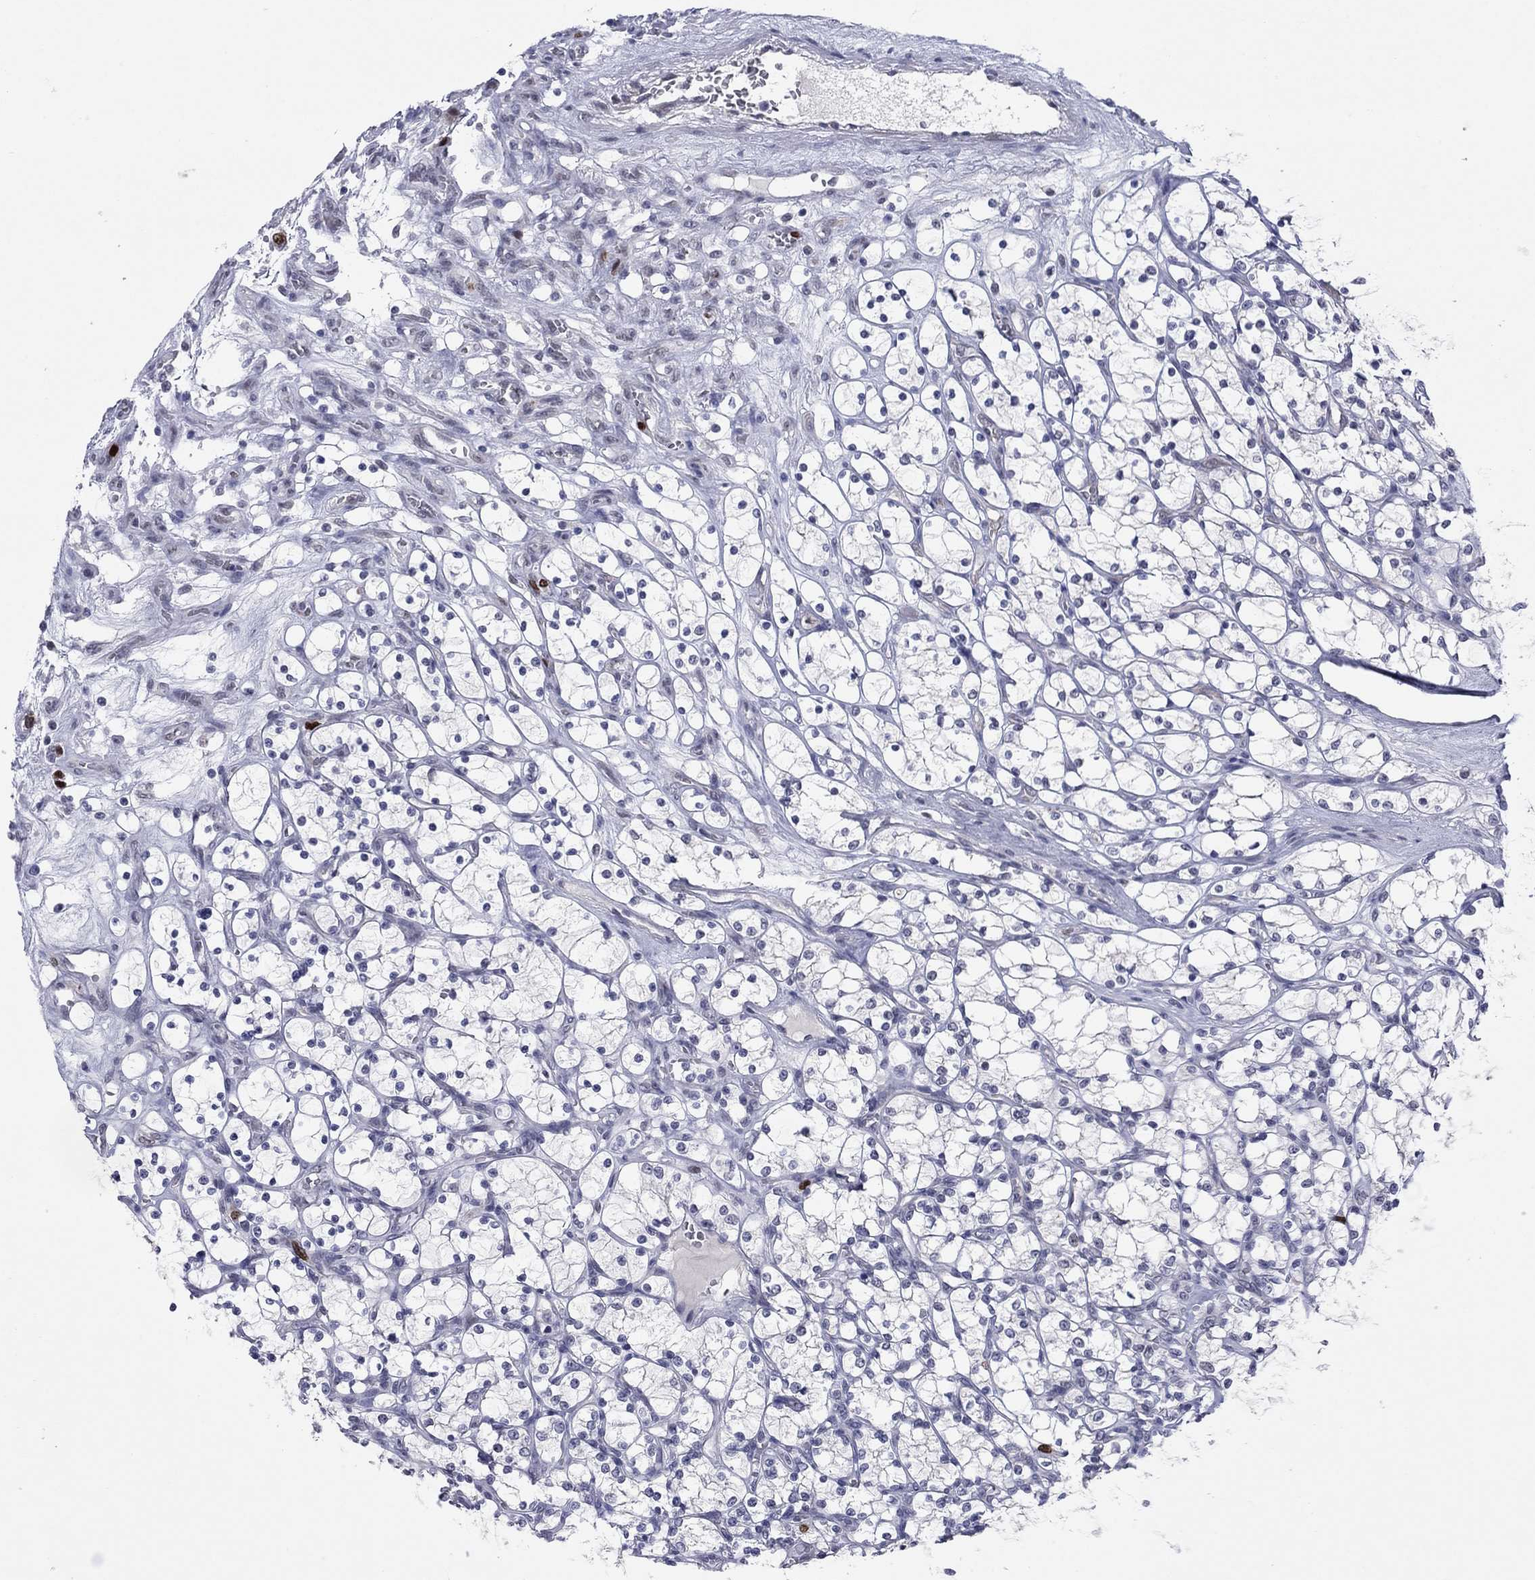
{"staining": {"intensity": "strong", "quantity": "<25%", "location": "nuclear"}, "tissue": "renal cancer", "cell_type": "Tumor cells", "image_type": "cancer", "snomed": [{"axis": "morphology", "description": "Adenocarcinoma, NOS"}, {"axis": "topography", "description": "Kidney"}], "caption": "Protein staining of adenocarcinoma (renal) tissue reveals strong nuclear positivity in approximately <25% of tumor cells.", "gene": "CDCA5", "patient": {"sex": "female", "age": 69}}